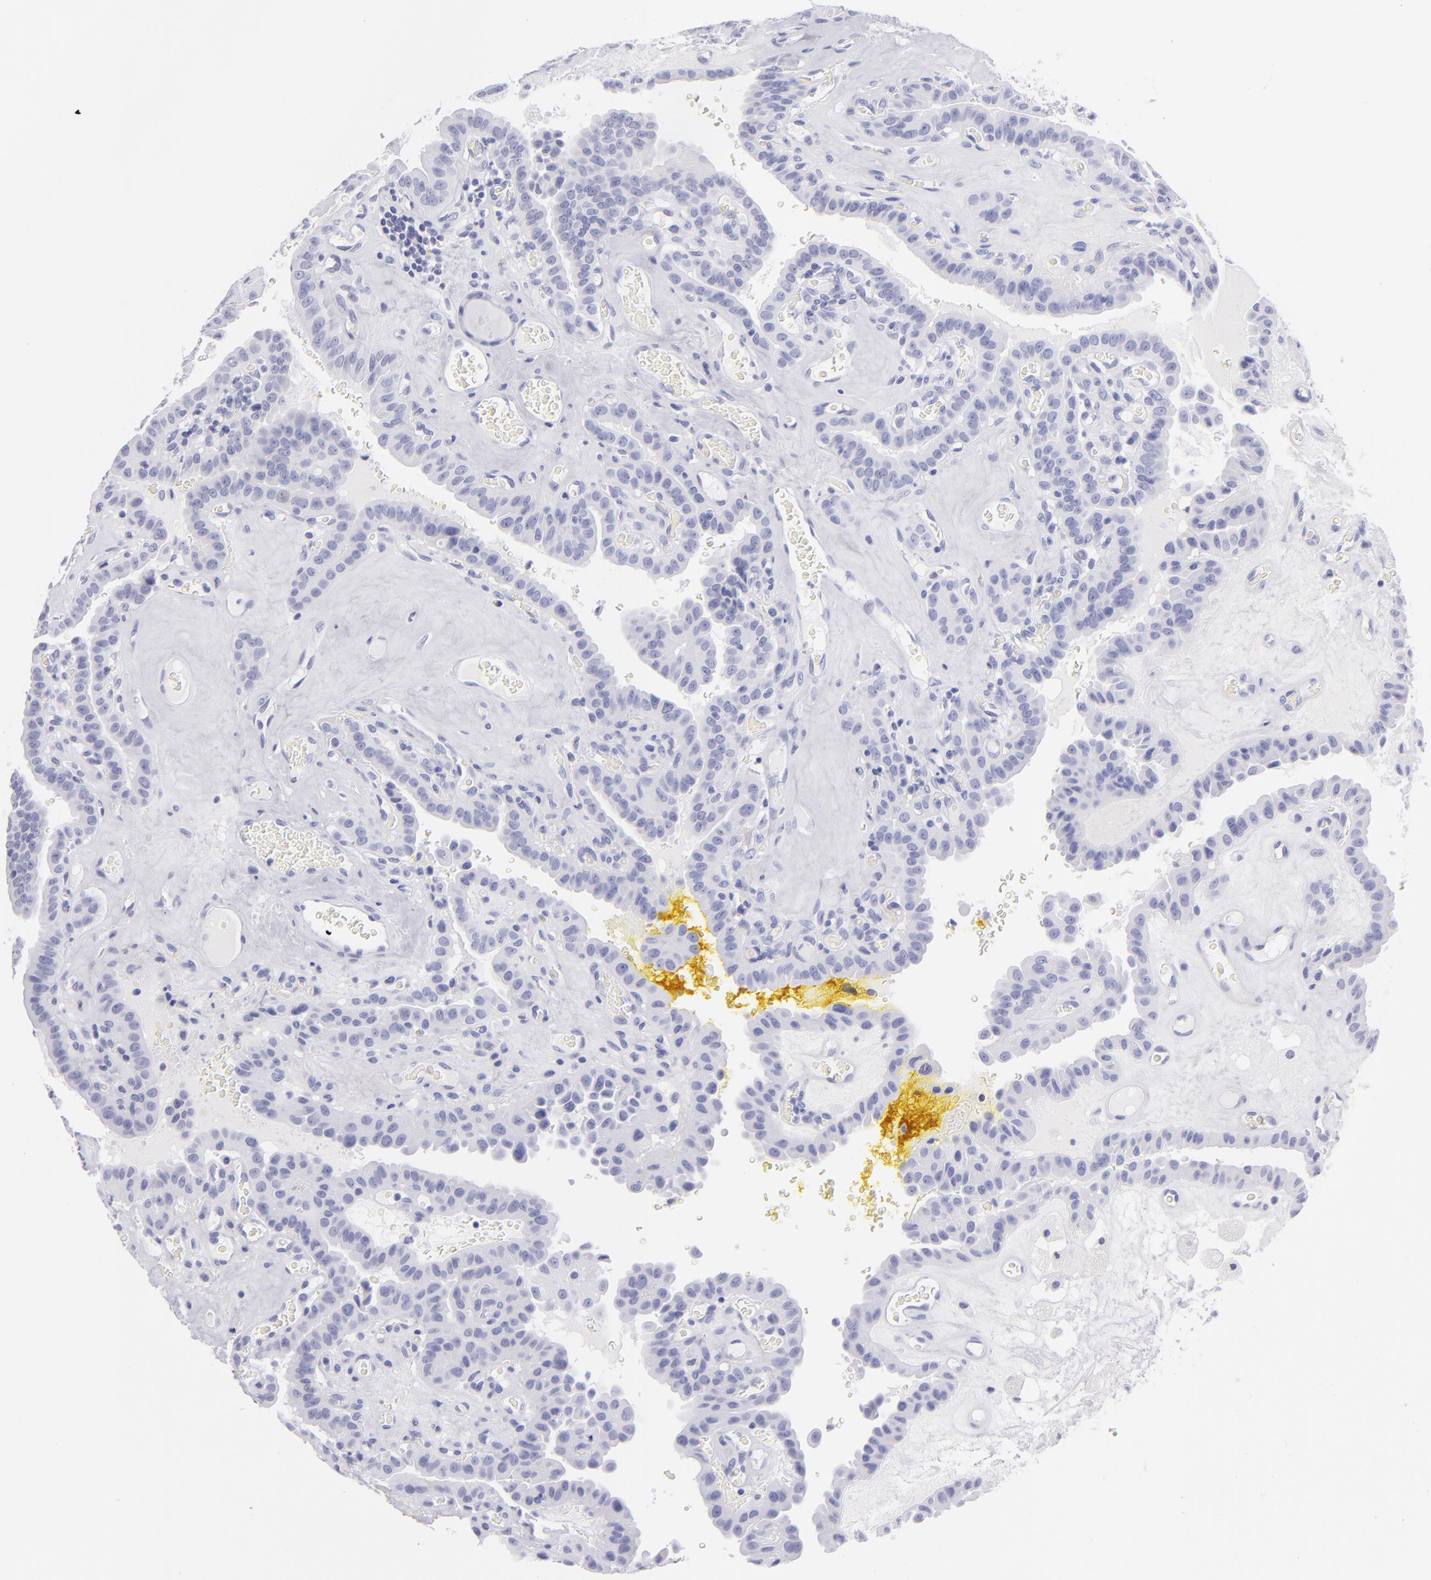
{"staining": {"intensity": "negative", "quantity": "none", "location": "none"}, "tissue": "thyroid cancer", "cell_type": "Tumor cells", "image_type": "cancer", "snomed": [{"axis": "morphology", "description": "Papillary adenocarcinoma, NOS"}, {"axis": "topography", "description": "Thyroid gland"}], "caption": "A high-resolution image shows immunohistochemistry staining of thyroid cancer, which displays no significant staining in tumor cells.", "gene": "PRPH", "patient": {"sex": "male", "age": 87}}